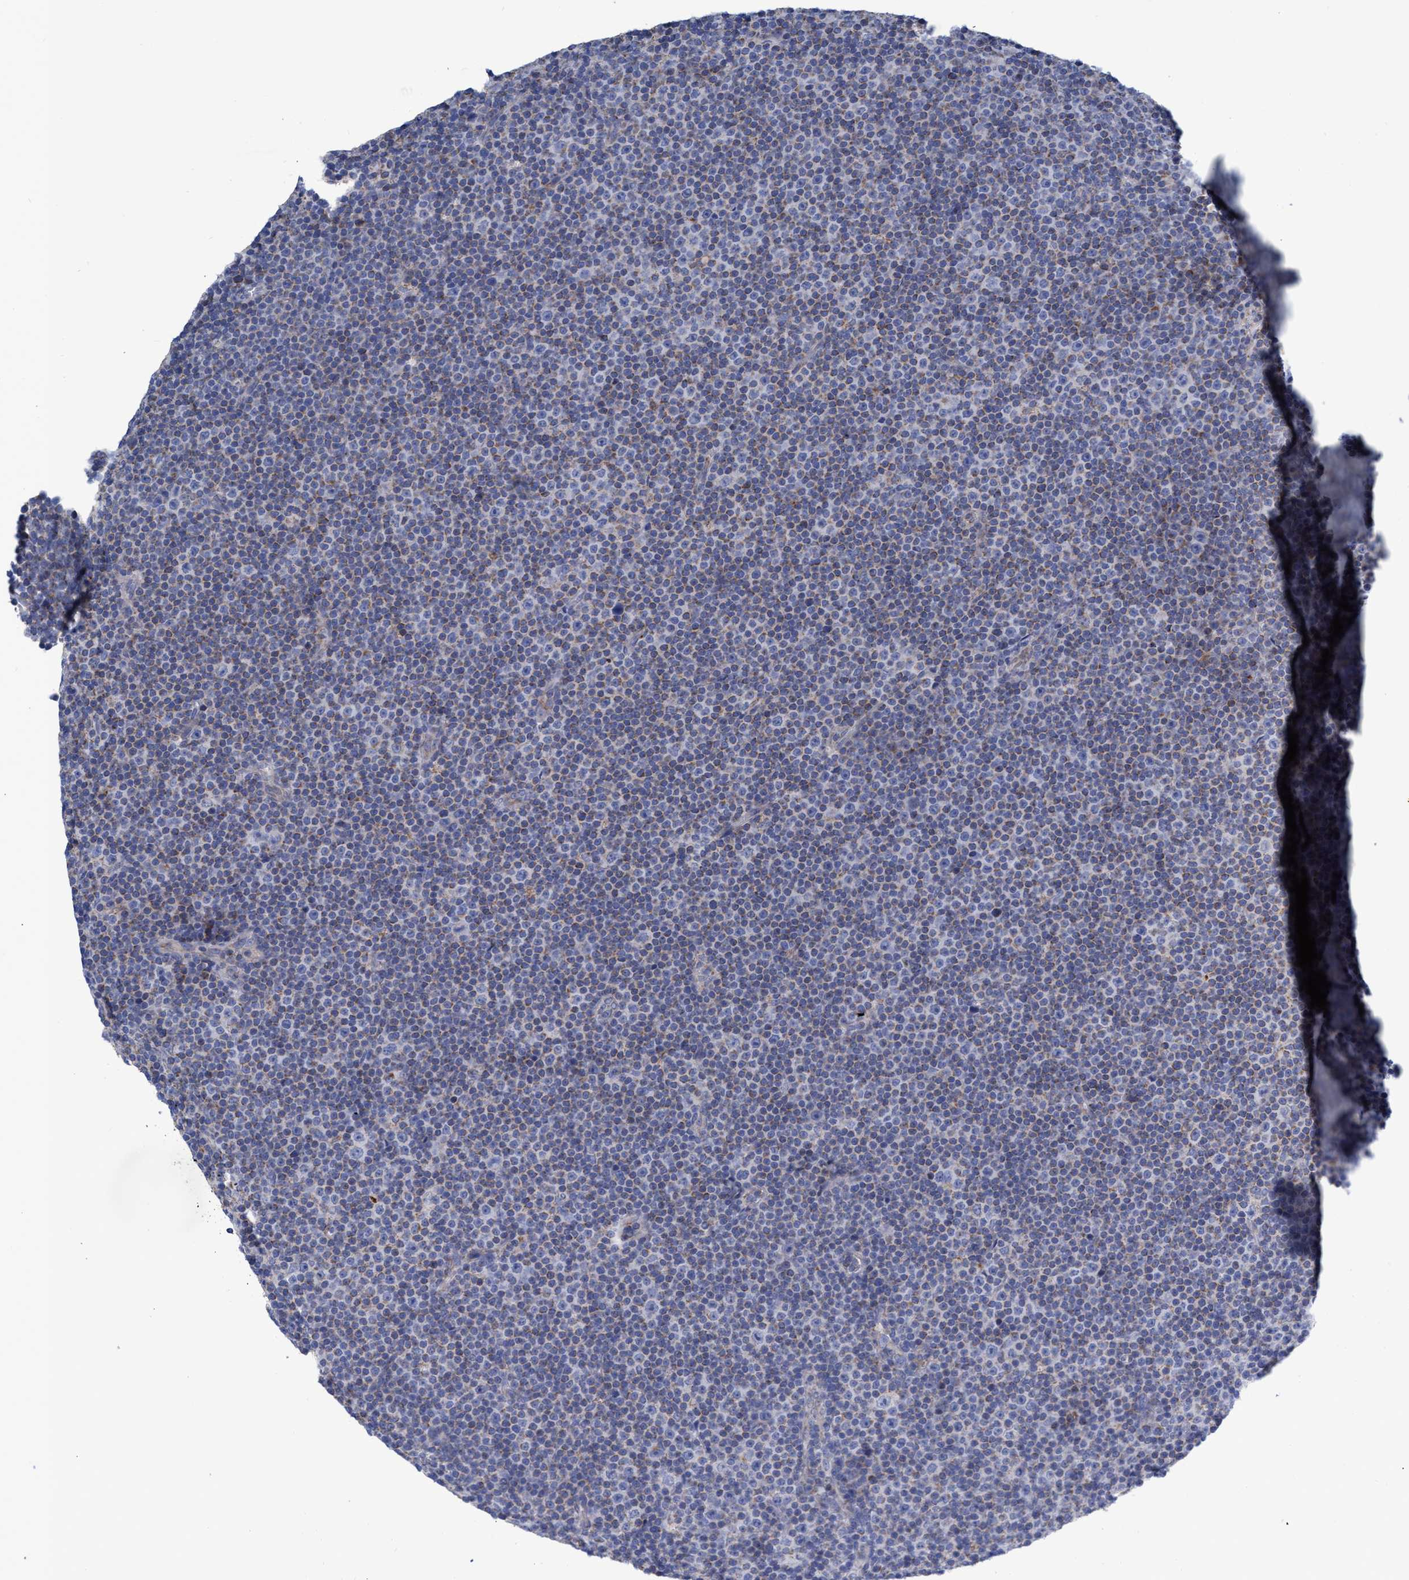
{"staining": {"intensity": "weak", "quantity": "25%-75%", "location": "cytoplasmic/membranous"}, "tissue": "lymphoma", "cell_type": "Tumor cells", "image_type": "cancer", "snomed": [{"axis": "morphology", "description": "Malignant lymphoma, non-Hodgkin's type, Low grade"}, {"axis": "topography", "description": "Lymph node"}], "caption": "Lymphoma tissue demonstrates weak cytoplasmic/membranous expression in approximately 25%-75% of tumor cells", "gene": "ZNF750", "patient": {"sex": "female", "age": 67}}